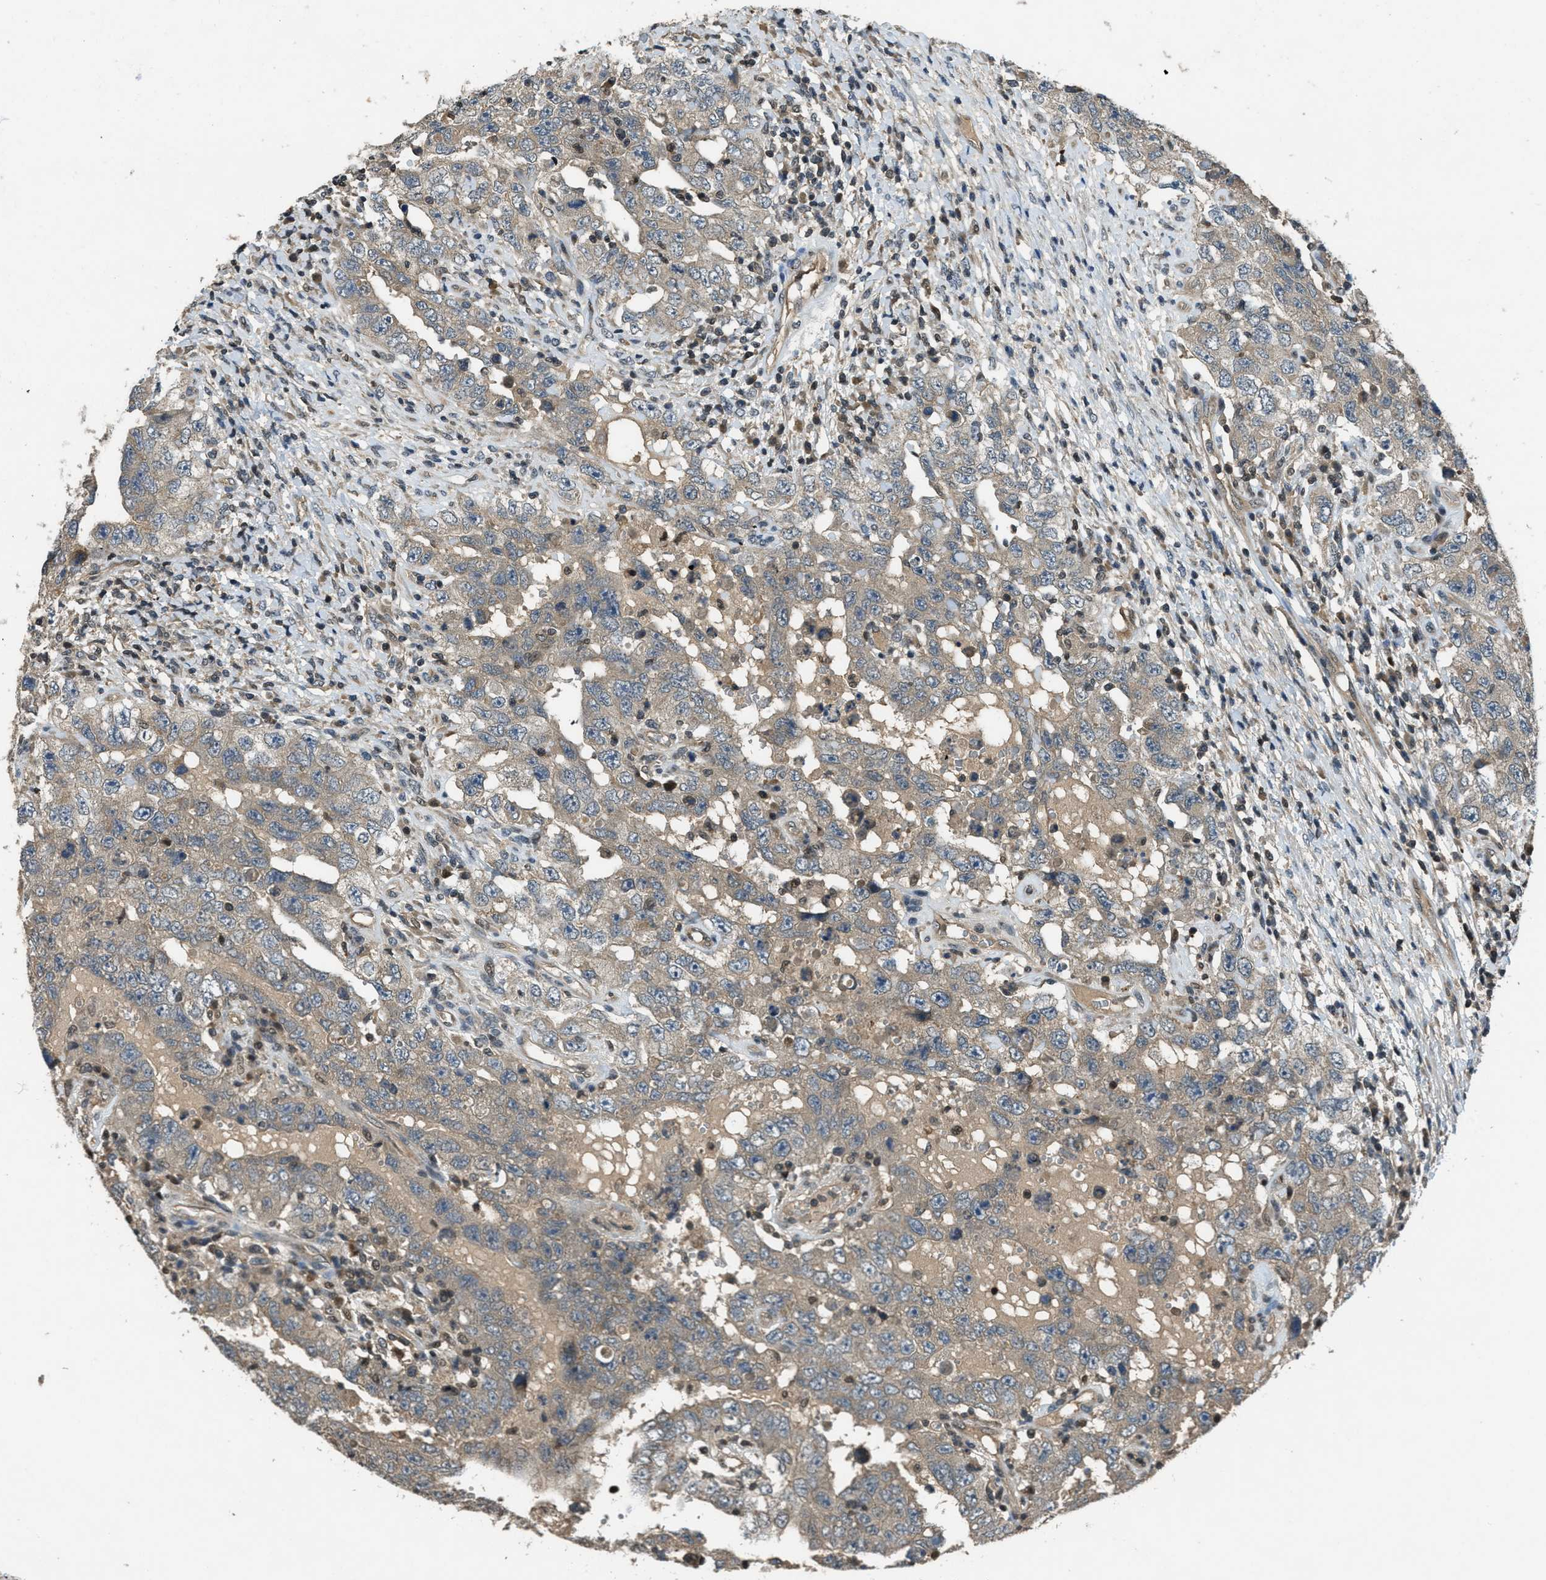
{"staining": {"intensity": "weak", "quantity": ">75%", "location": "cytoplasmic/membranous"}, "tissue": "testis cancer", "cell_type": "Tumor cells", "image_type": "cancer", "snomed": [{"axis": "morphology", "description": "Carcinoma, Embryonal, NOS"}, {"axis": "topography", "description": "Testis"}], "caption": "A high-resolution photomicrograph shows IHC staining of testis cancer (embryonal carcinoma), which displays weak cytoplasmic/membranous staining in approximately >75% of tumor cells.", "gene": "DUSP6", "patient": {"sex": "male", "age": 26}}